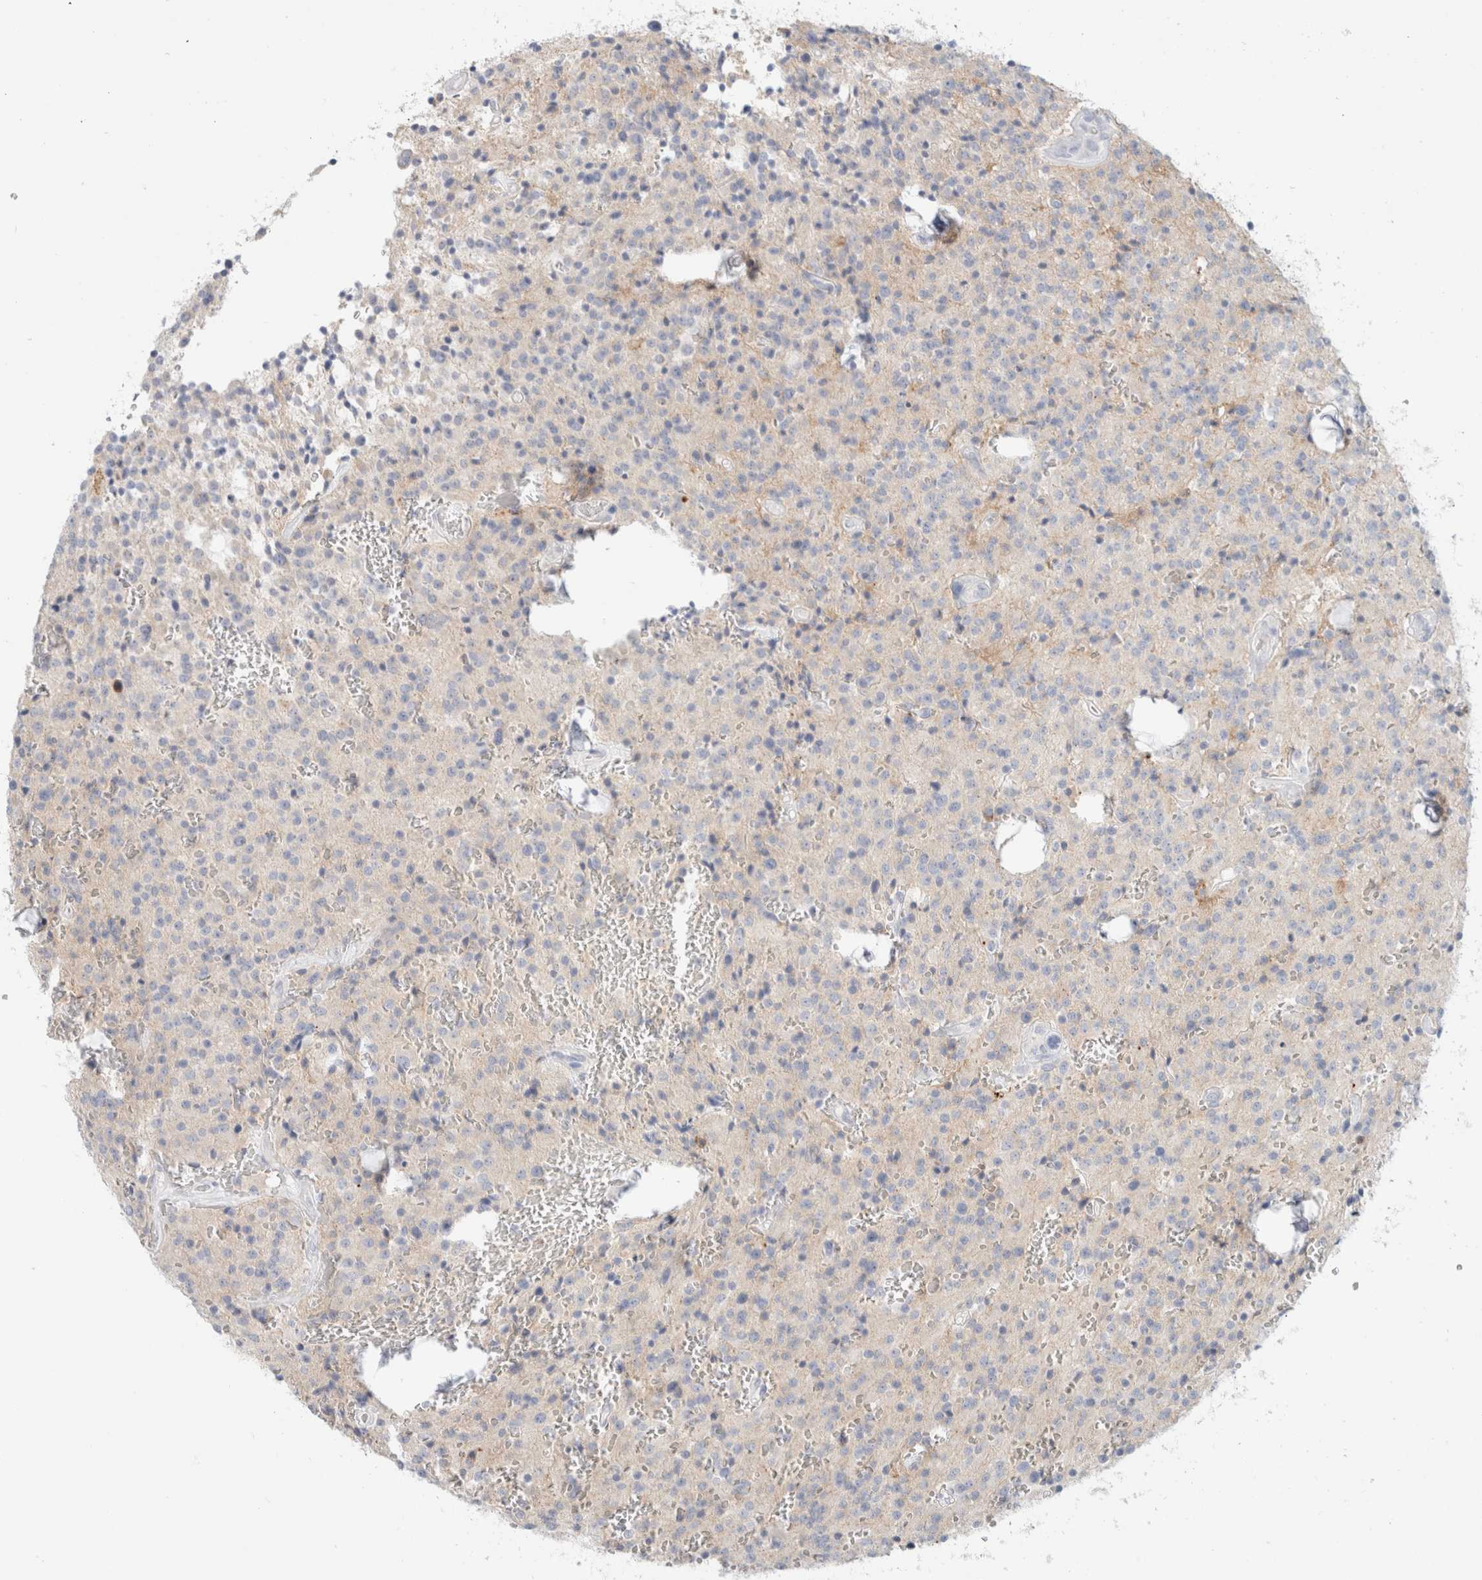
{"staining": {"intensity": "negative", "quantity": "none", "location": "none"}, "tissue": "glioma", "cell_type": "Tumor cells", "image_type": "cancer", "snomed": [{"axis": "morphology", "description": "Glioma, malignant, Low grade"}, {"axis": "topography", "description": "Brain"}], "caption": "Tumor cells show no significant staining in malignant glioma (low-grade).", "gene": "HEXD", "patient": {"sex": "male", "age": 58}}